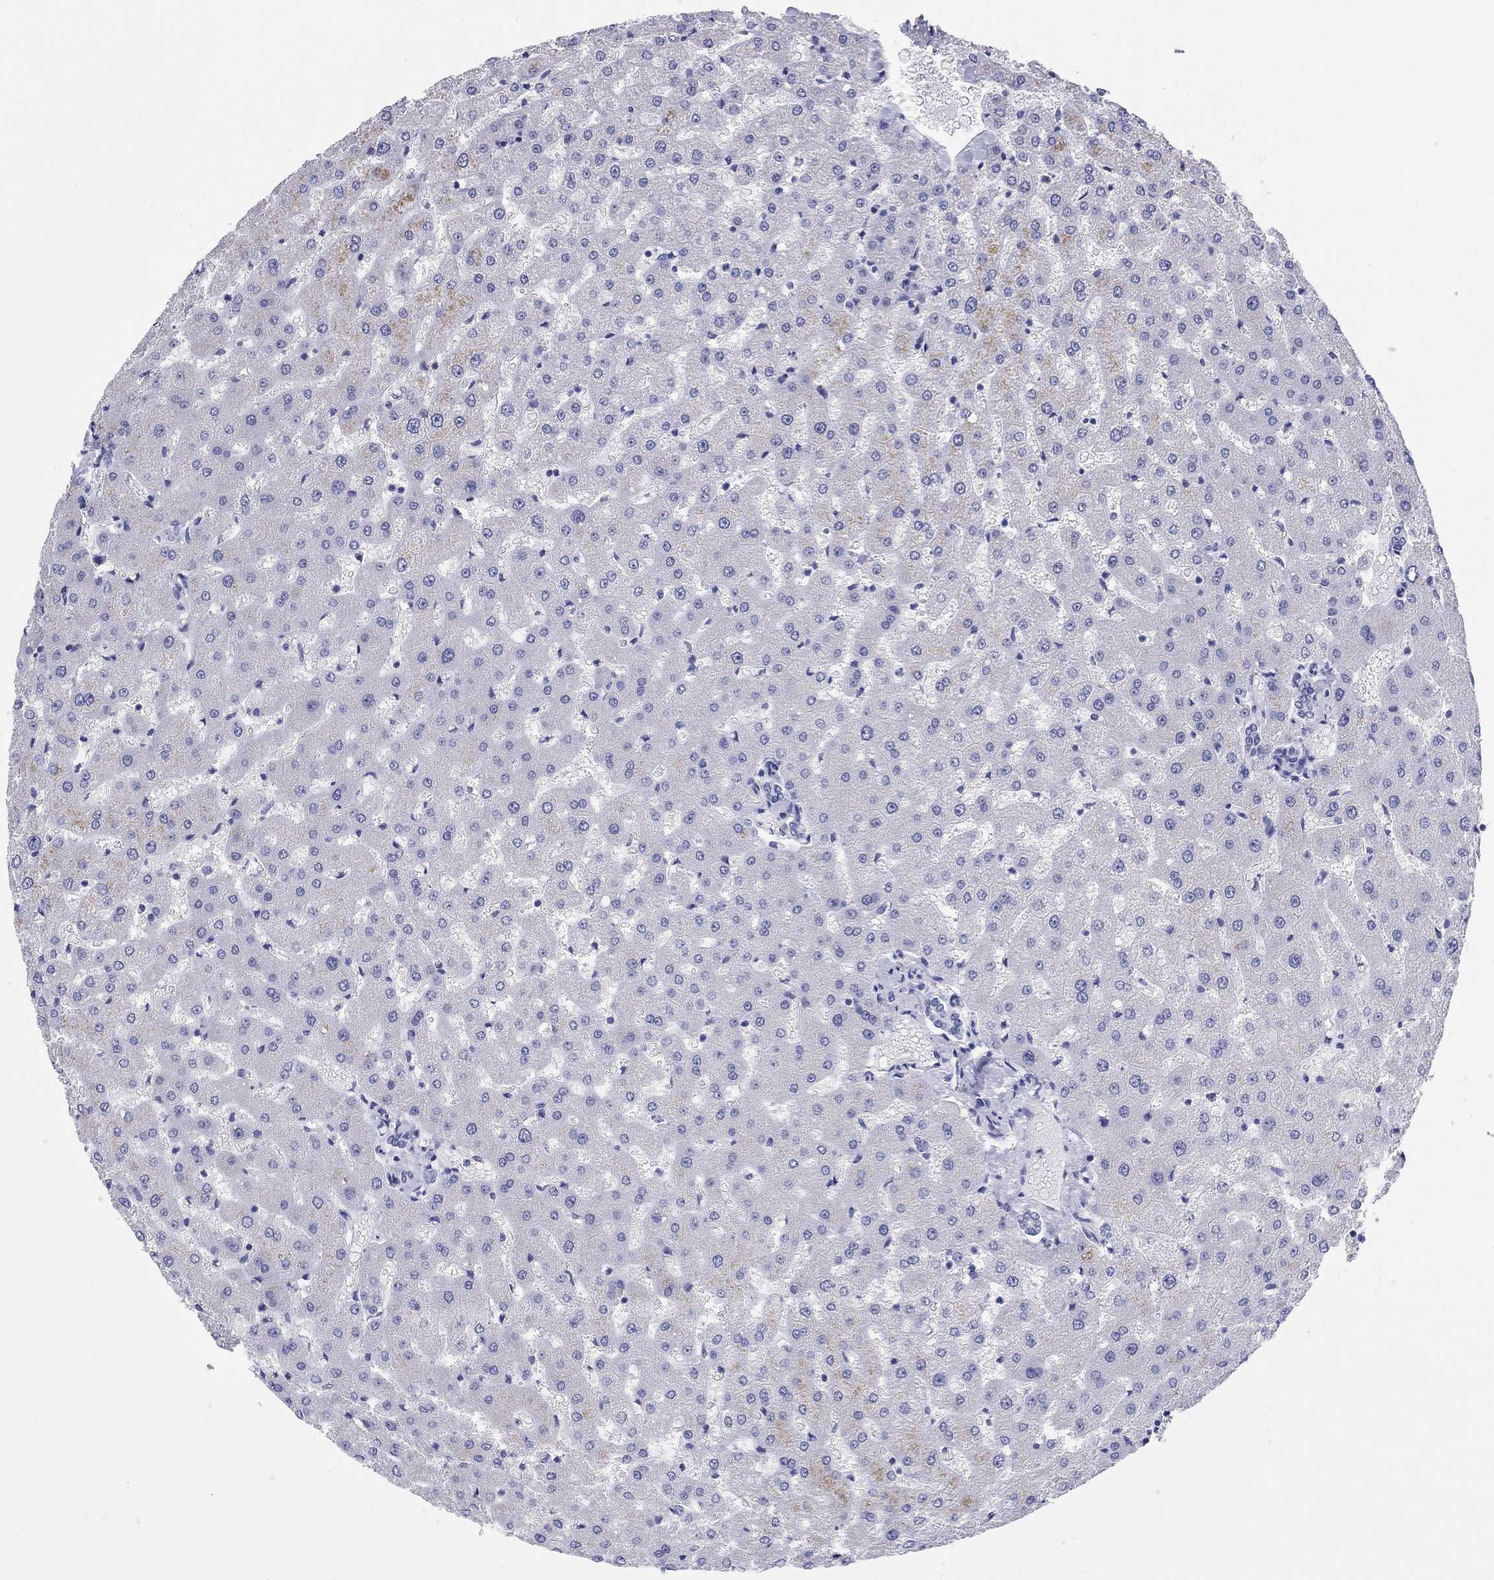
{"staining": {"intensity": "negative", "quantity": "none", "location": "none"}, "tissue": "liver", "cell_type": "Cholangiocytes", "image_type": "normal", "snomed": [{"axis": "morphology", "description": "Normal tissue, NOS"}, {"axis": "topography", "description": "Liver"}], "caption": "This is an immunohistochemistry photomicrograph of normal human liver. There is no expression in cholangiocytes.", "gene": "ERICH3", "patient": {"sex": "female", "age": 50}}